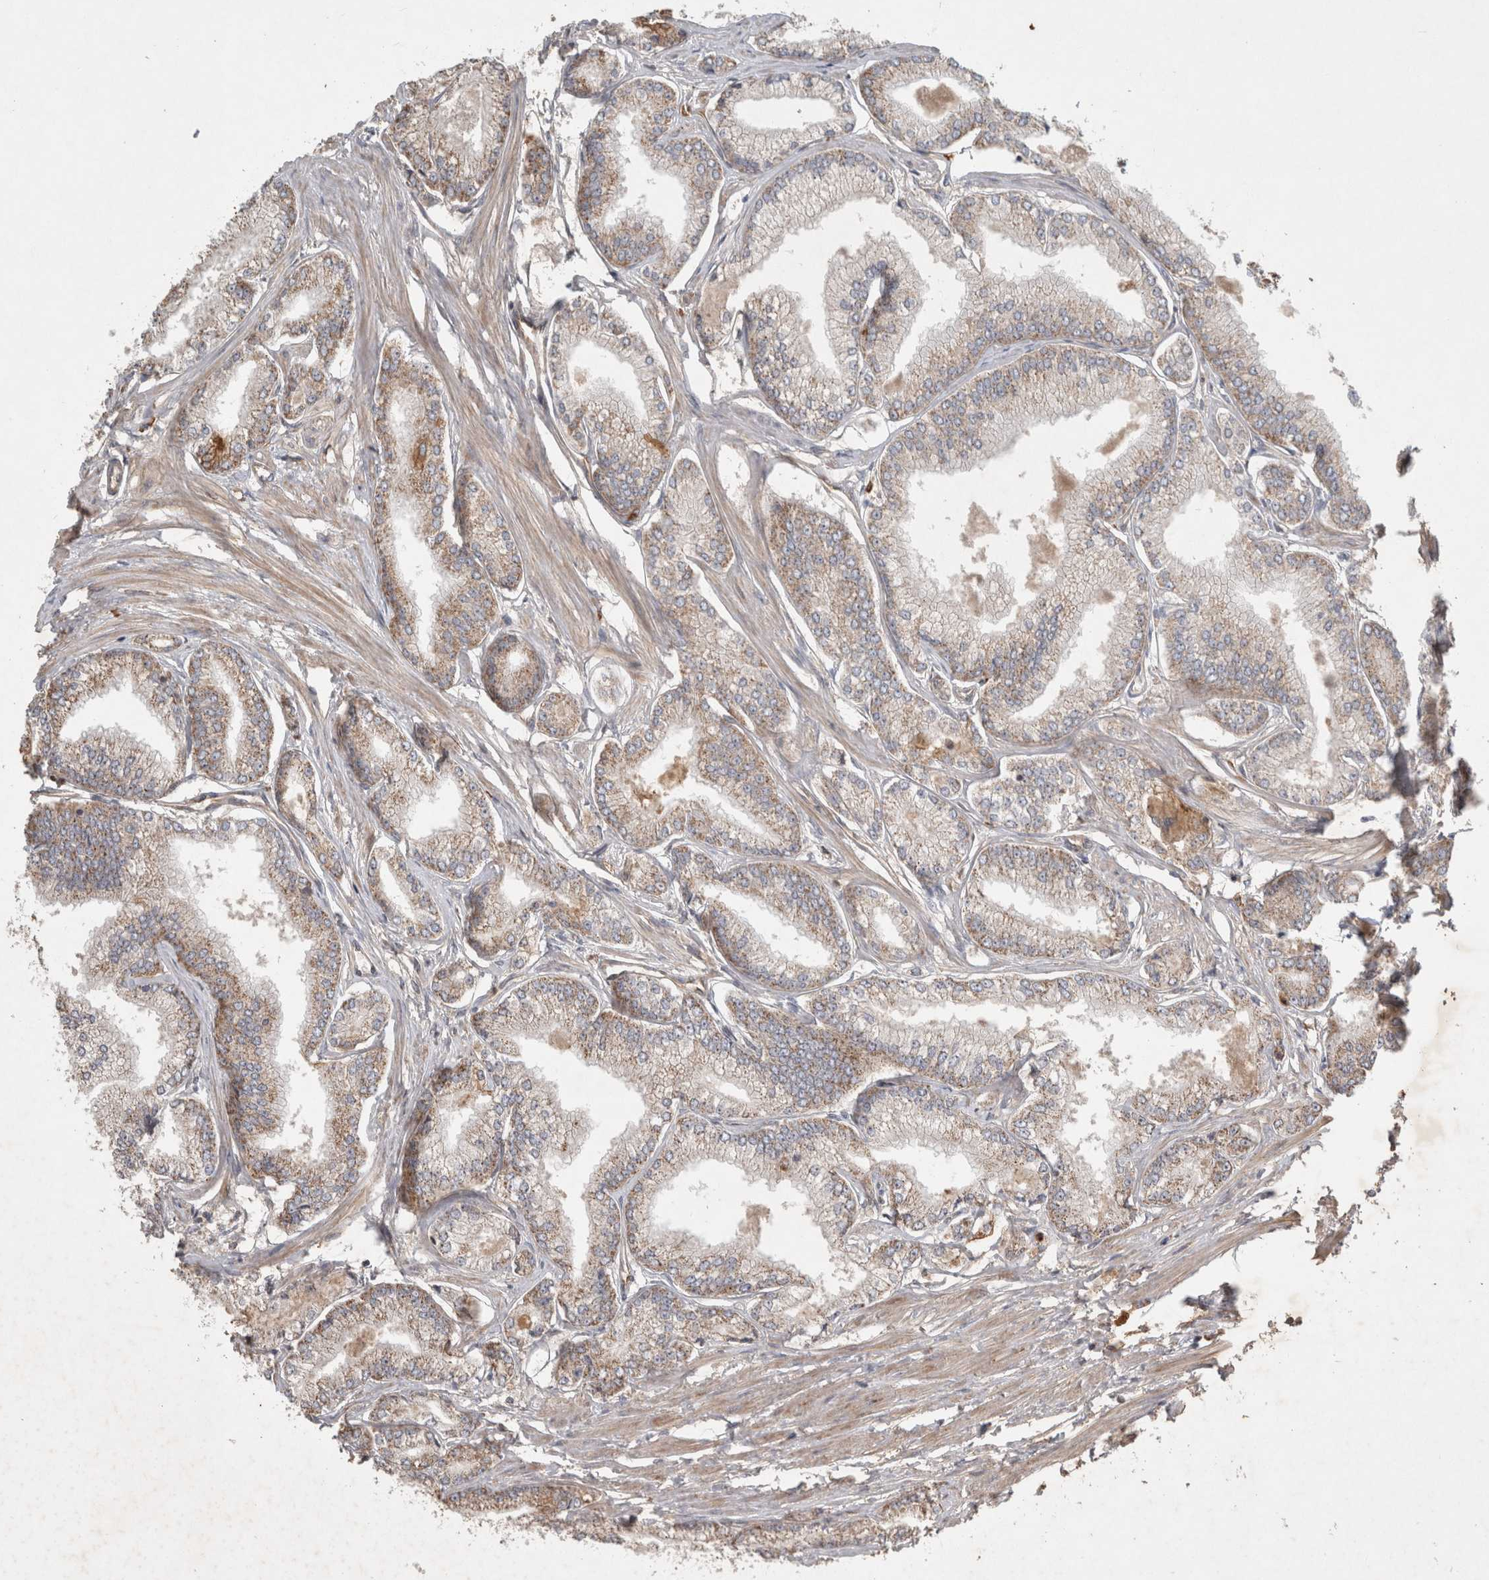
{"staining": {"intensity": "weak", "quantity": ">75%", "location": "cytoplasmic/membranous"}, "tissue": "prostate cancer", "cell_type": "Tumor cells", "image_type": "cancer", "snomed": [{"axis": "morphology", "description": "Adenocarcinoma, Low grade"}, {"axis": "topography", "description": "Prostate"}], "caption": "About >75% of tumor cells in human prostate adenocarcinoma (low-grade) exhibit weak cytoplasmic/membranous protein expression as visualized by brown immunohistochemical staining.", "gene": "SERAC1", "patient": {"sex": "male", "age": 52}}